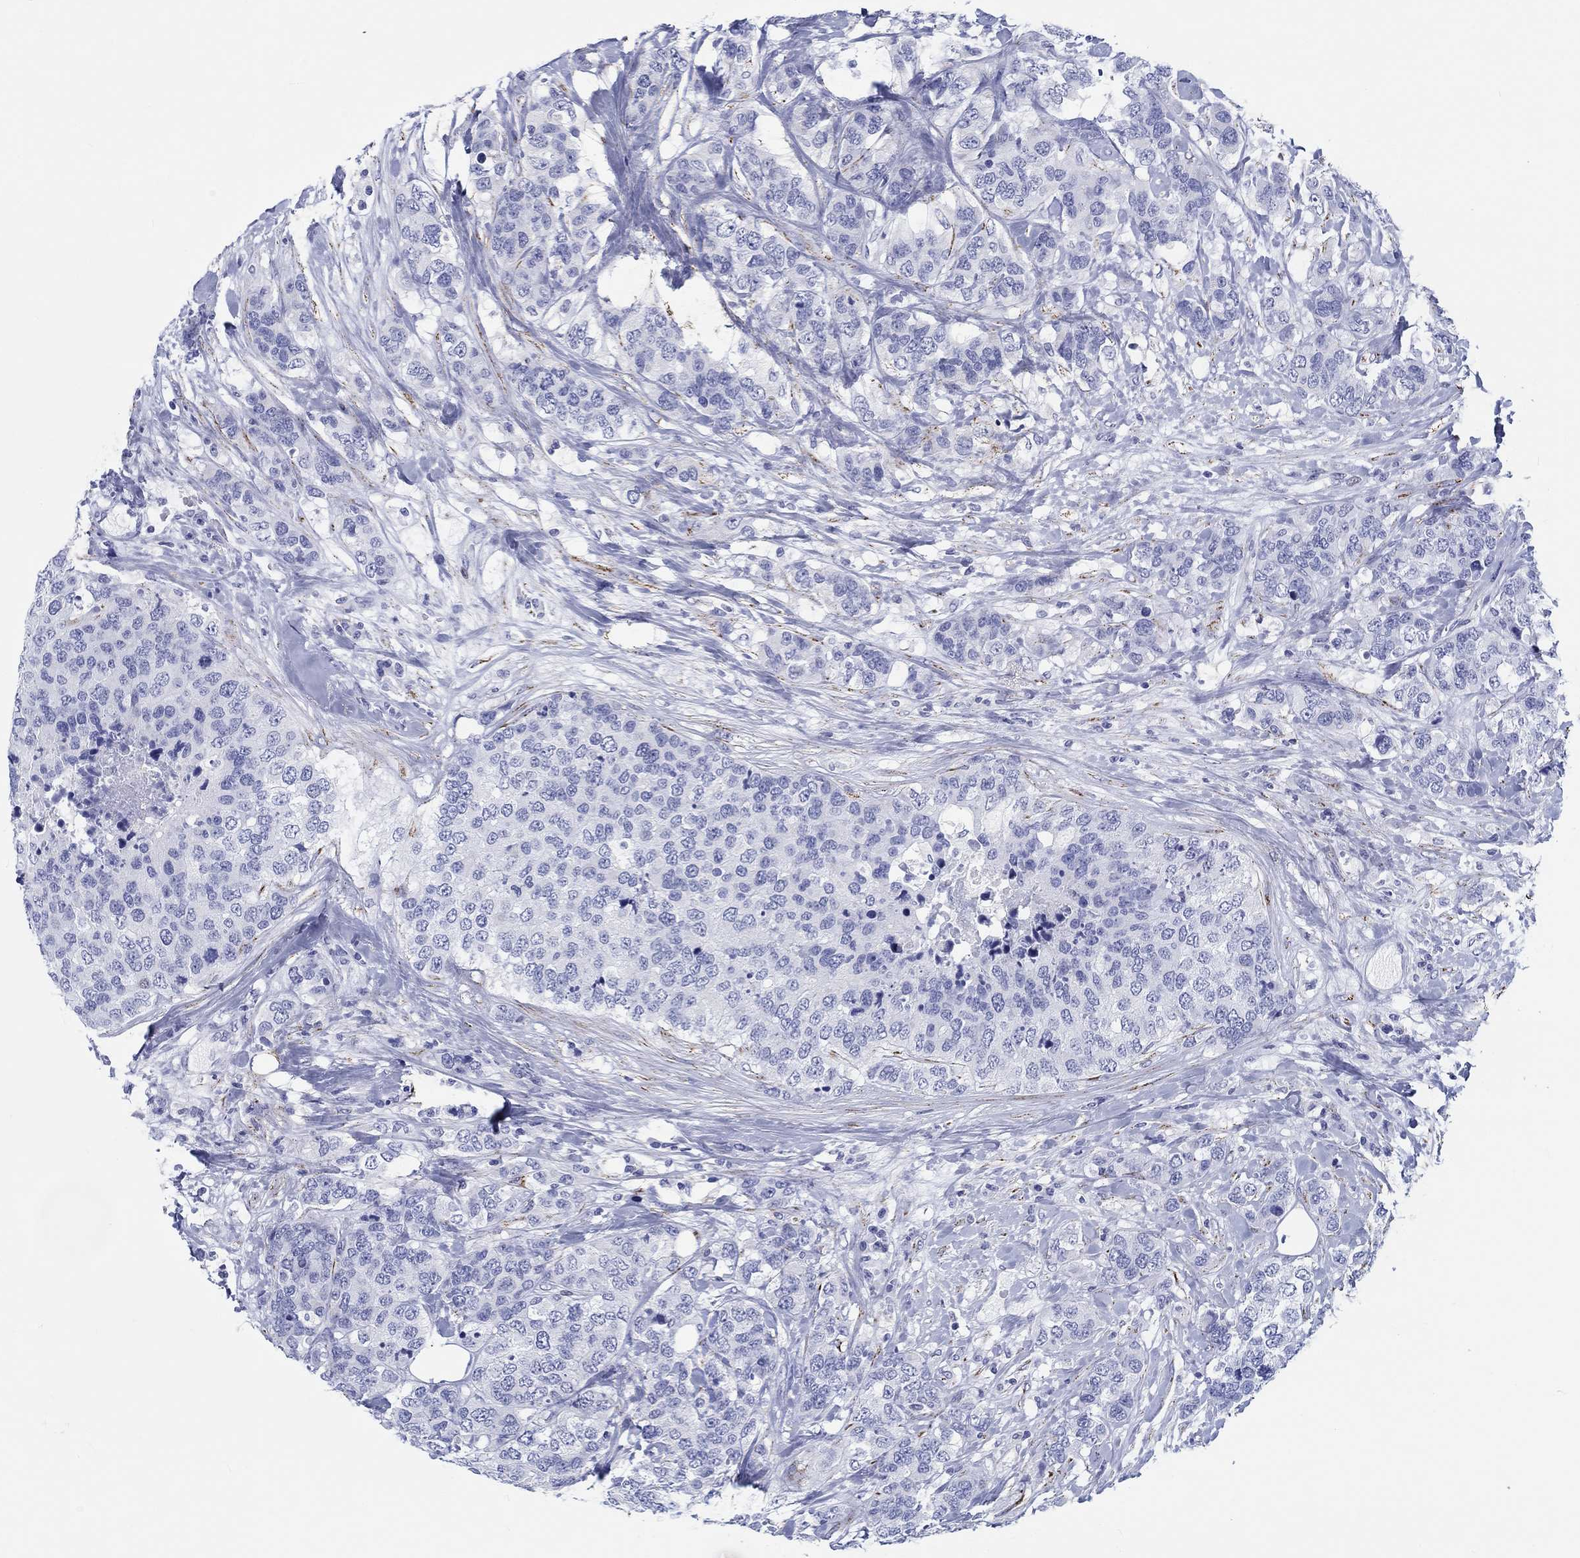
{"staining": {"intensity": "negative", "quantity": "none", "location": "none"}, "tissue": "breast cancer", "cell_type": "Tumor cells", "image_type": "cancer", "snomed": [{"axis": "morphology", "description": "Lobular carcinoma"}, {"axis": "topography", "description": "Breast"}], "caption": "Breast cancer (lobular carcinoma) was stained to show a protein in brown. There is no significant staining in tumor cells.", "gene": "H1-1", "patient": {"sex": "female", "age": 59}}